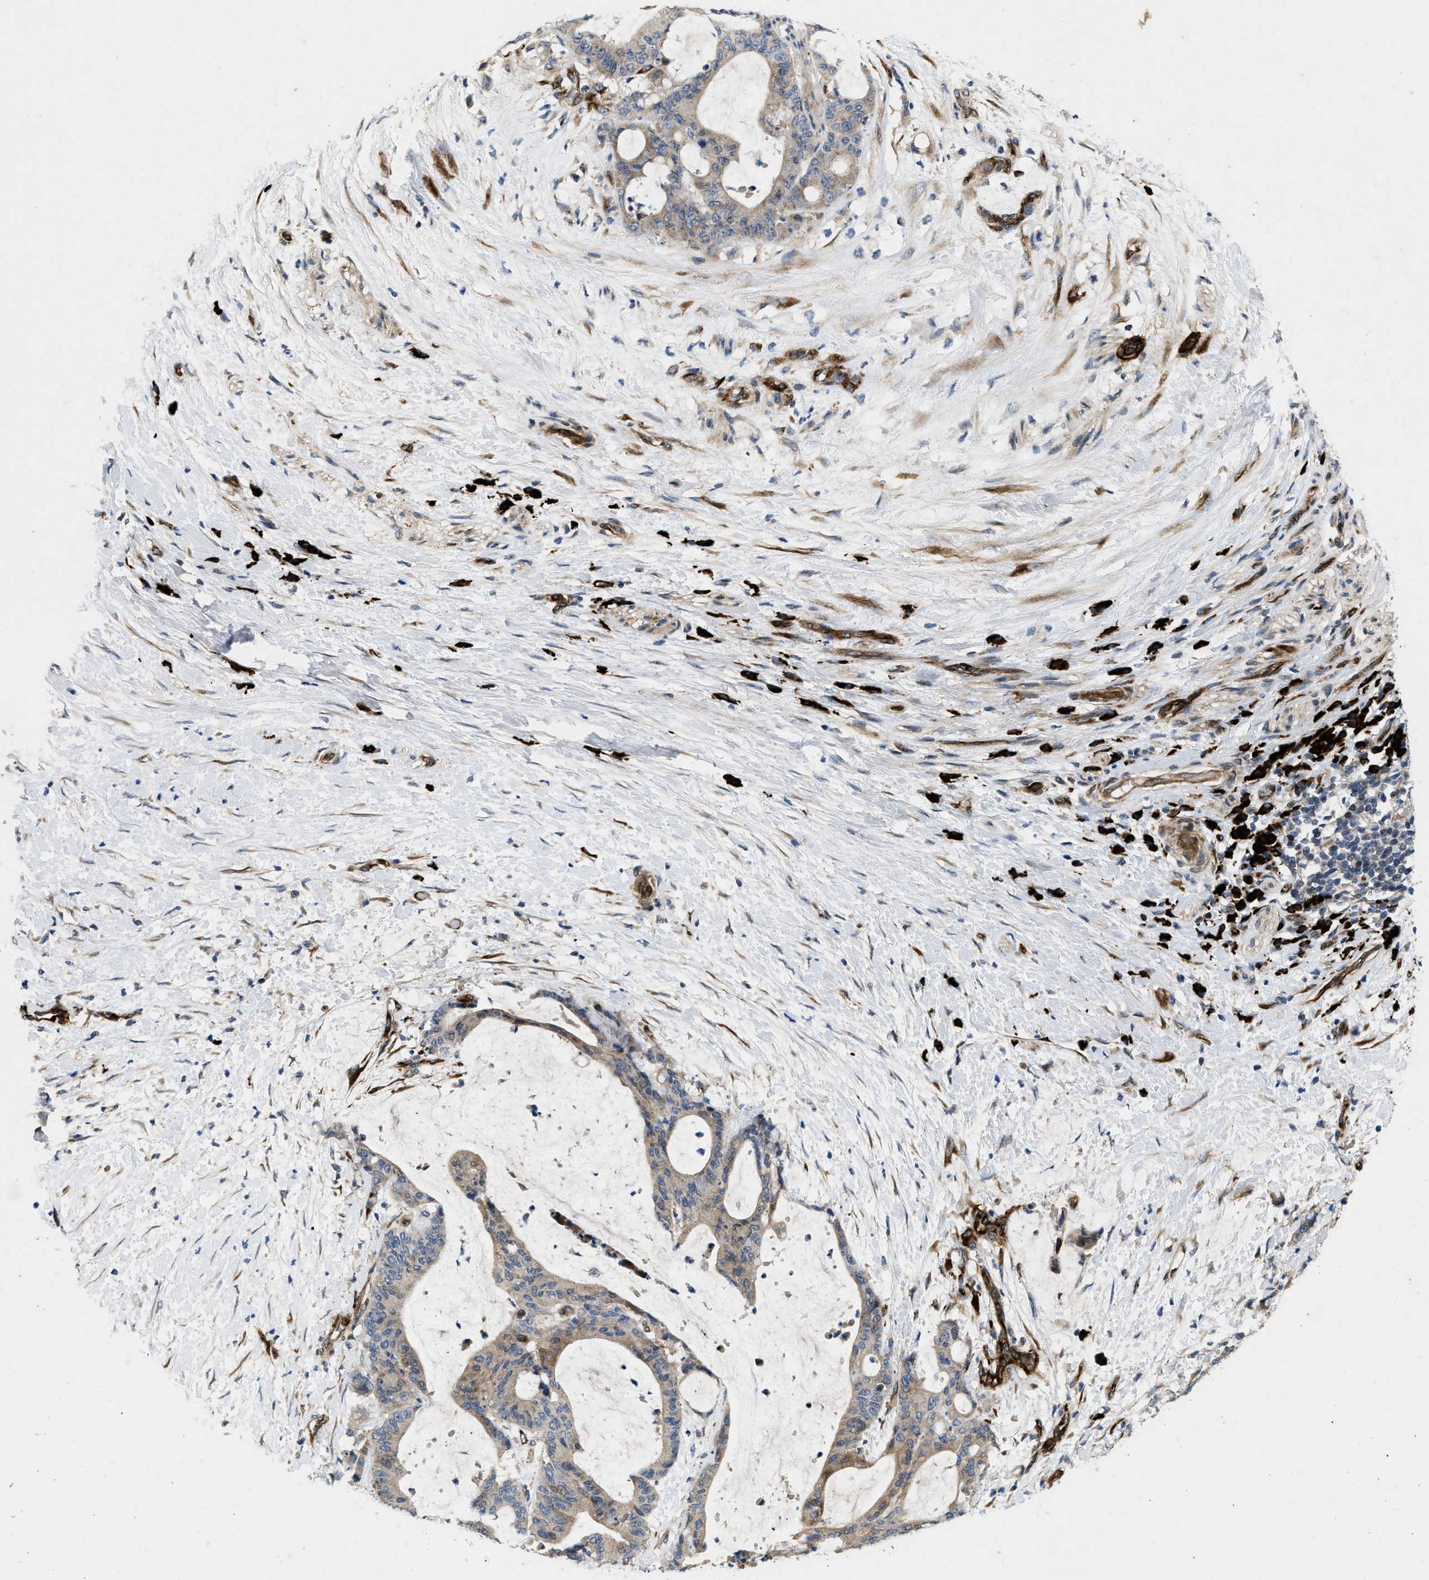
{"staining": {"intensity": "weak", "quantity": "<25%", "location": "cytoplasmic/membranous"}, "tissue": "liver cancer", "cell_type": "Tumor cells", "image_type": "cancer", "snomed": [{"axis": "morphology", "description": "Cholangiocarcinoma"}, {"axis": "topography", "description": "Liver"}], "caption": "Immunohistochemistry image of neoplastic tissue: human liver cholangiocarcinoma stained with DAB displays no significant protein staining in tumor cells.", "gene": "HSPA12B", "patient": {"sex": "female", "age": 73}}